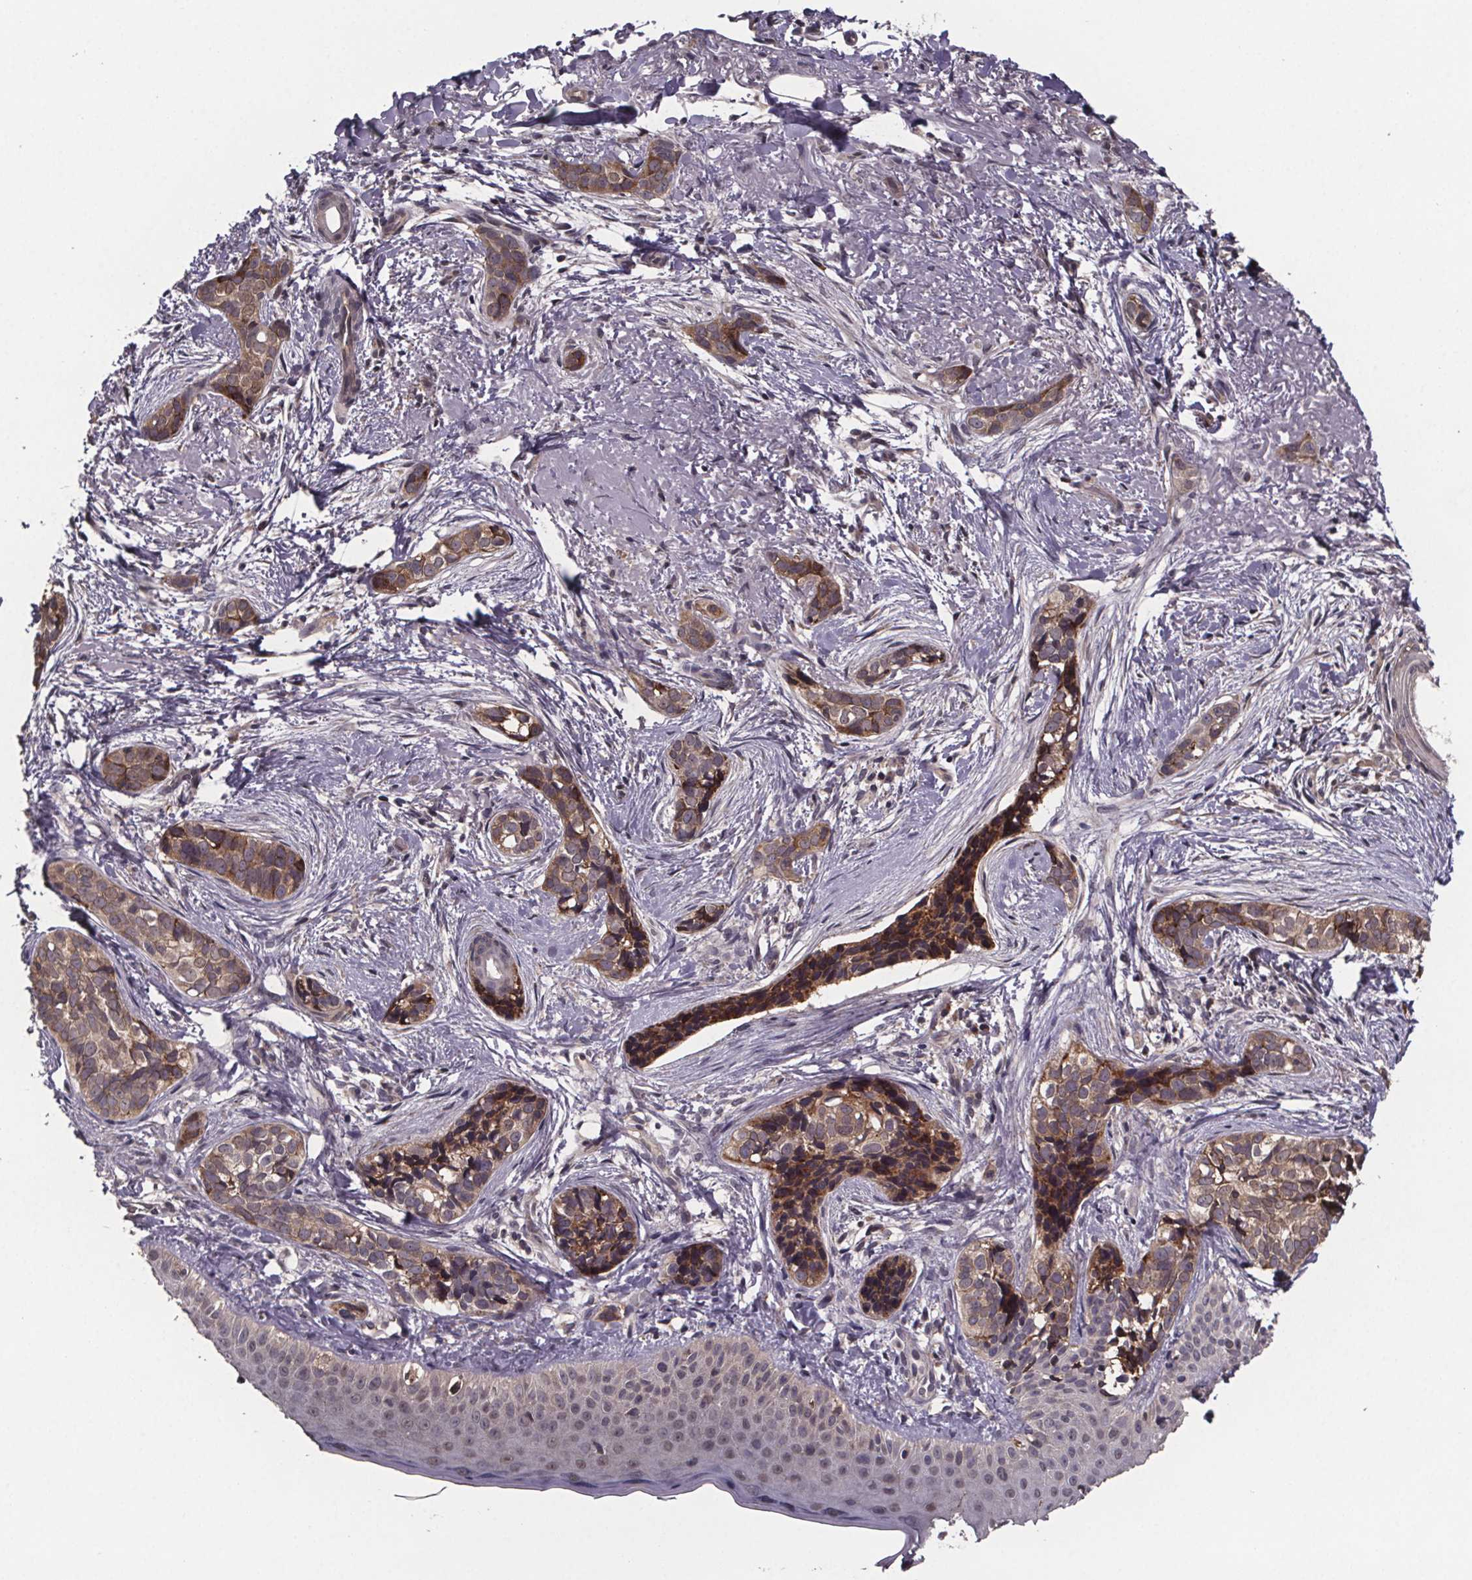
{"staining": {"intensity": "moderate", "quantity": ">75%", "location": "cytoplasmic/membranous"}, "tissue": "skin cancer", "cell_type": "Tumor cells", "image_type": "cancer", "snomed": [{"axis": "morphology", "description": "Basal cell carcinoma"}, {"axis": "topography", "description": "Skin"}], "caption": "Approximately >75% of tumor cells in skin cancer (basal cell carcinoma) reveal moderate cytoplasmic/membranous protein positivity as visualized by brown immunohistochemical staining.", "gene": "SAT1", "patient": {"sex": "male", "age": 87}}